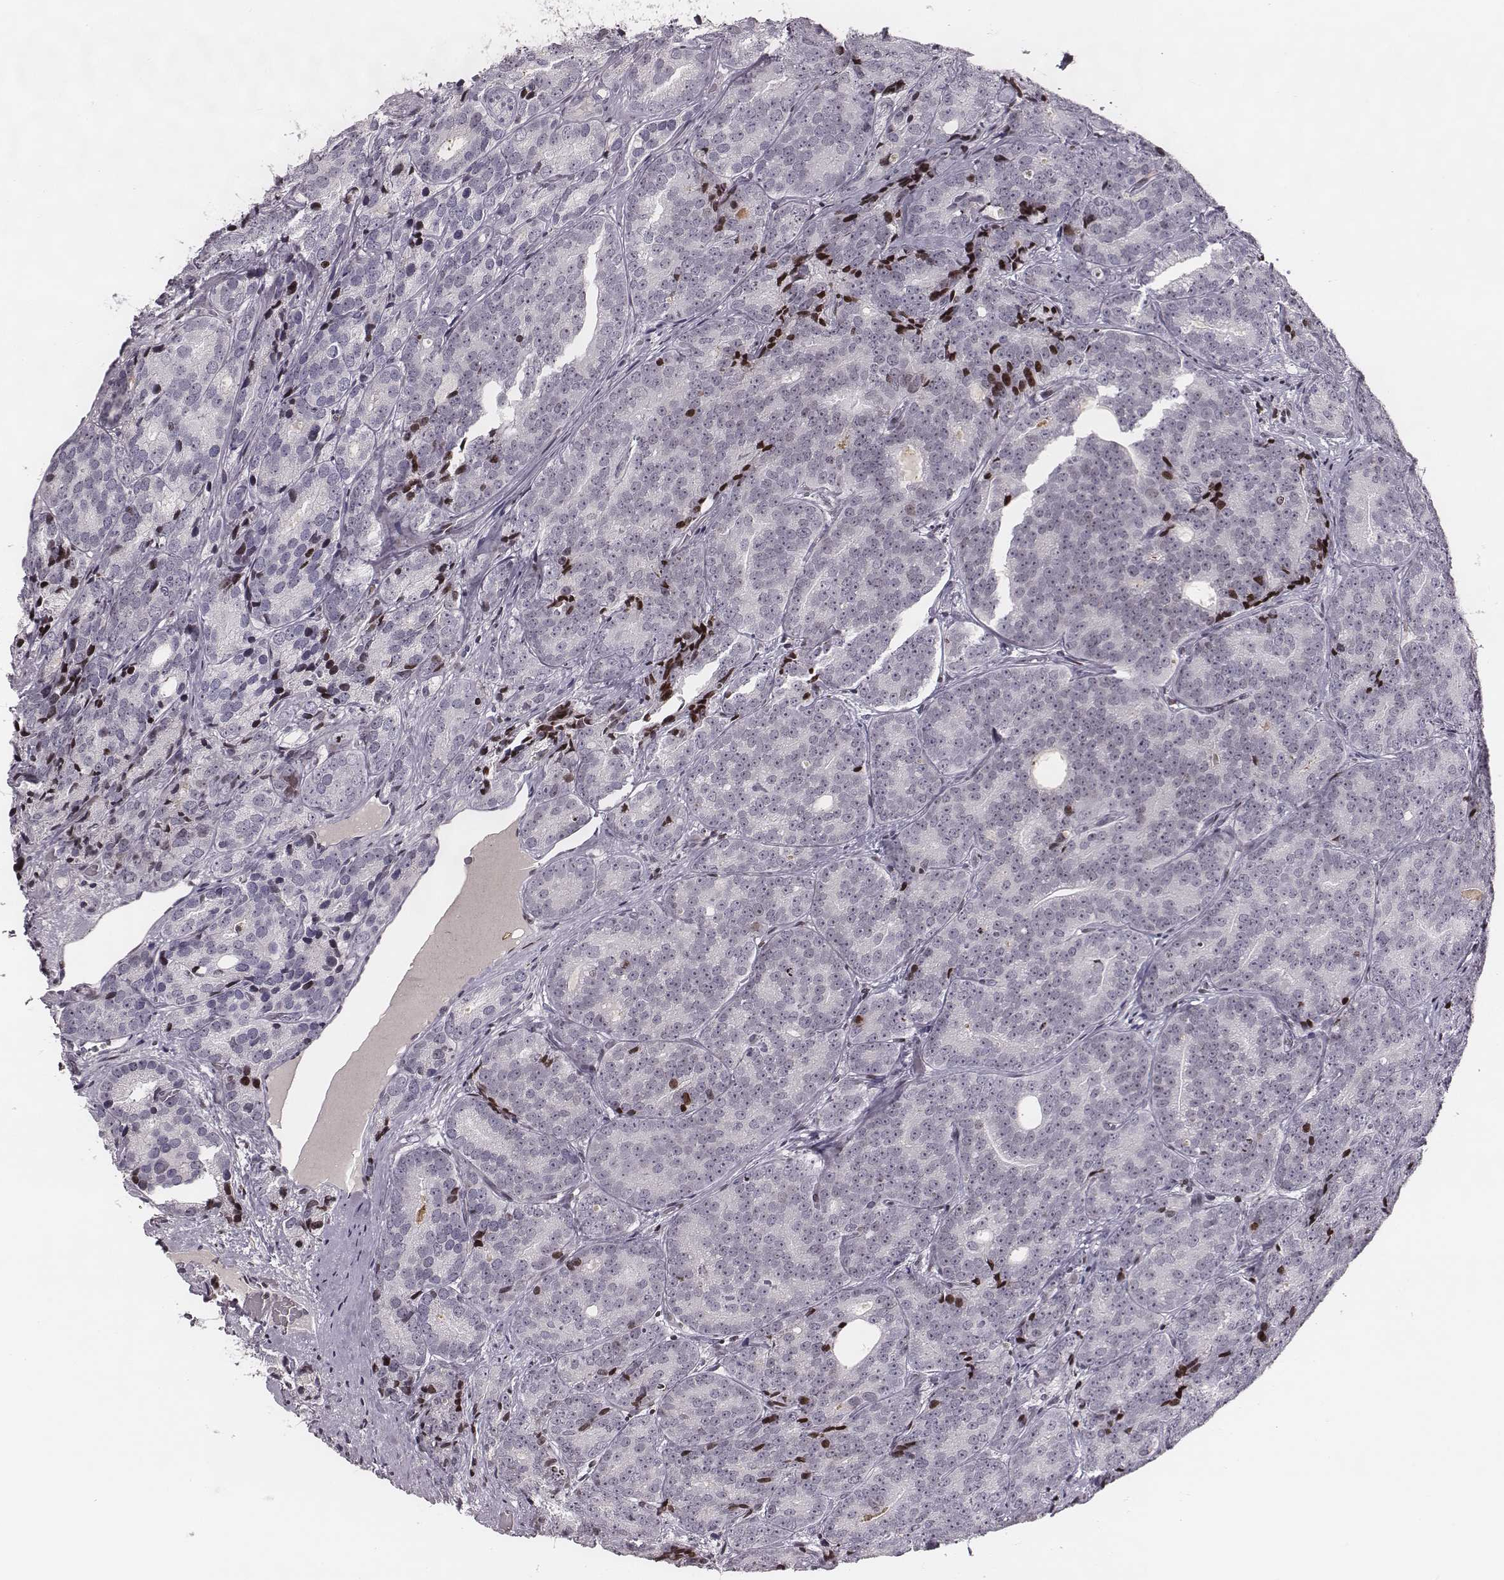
{"staining": {"intensity": "negative", "quantity": "none", "location": "none"}, "tissue": "prostate cancer", "cell_type": "Tumor cells", "image_type": "cancer", "snomed": [{"axis": "morphology", "description": "Adenocarcinoma, NOS"}, {"axis": "topography", "description": "Prostate"}], "caption": "Prostate adenocarcinoma was stained to show a protein in brown. There is no significant staining in tumor cells. (Stains: DAB IHC with hematoxylin counter stain, Microscopy: brightfield microscopy at high magnification).", "gene": "NDC1", "patient": {"sex": "male", "age": 71}}